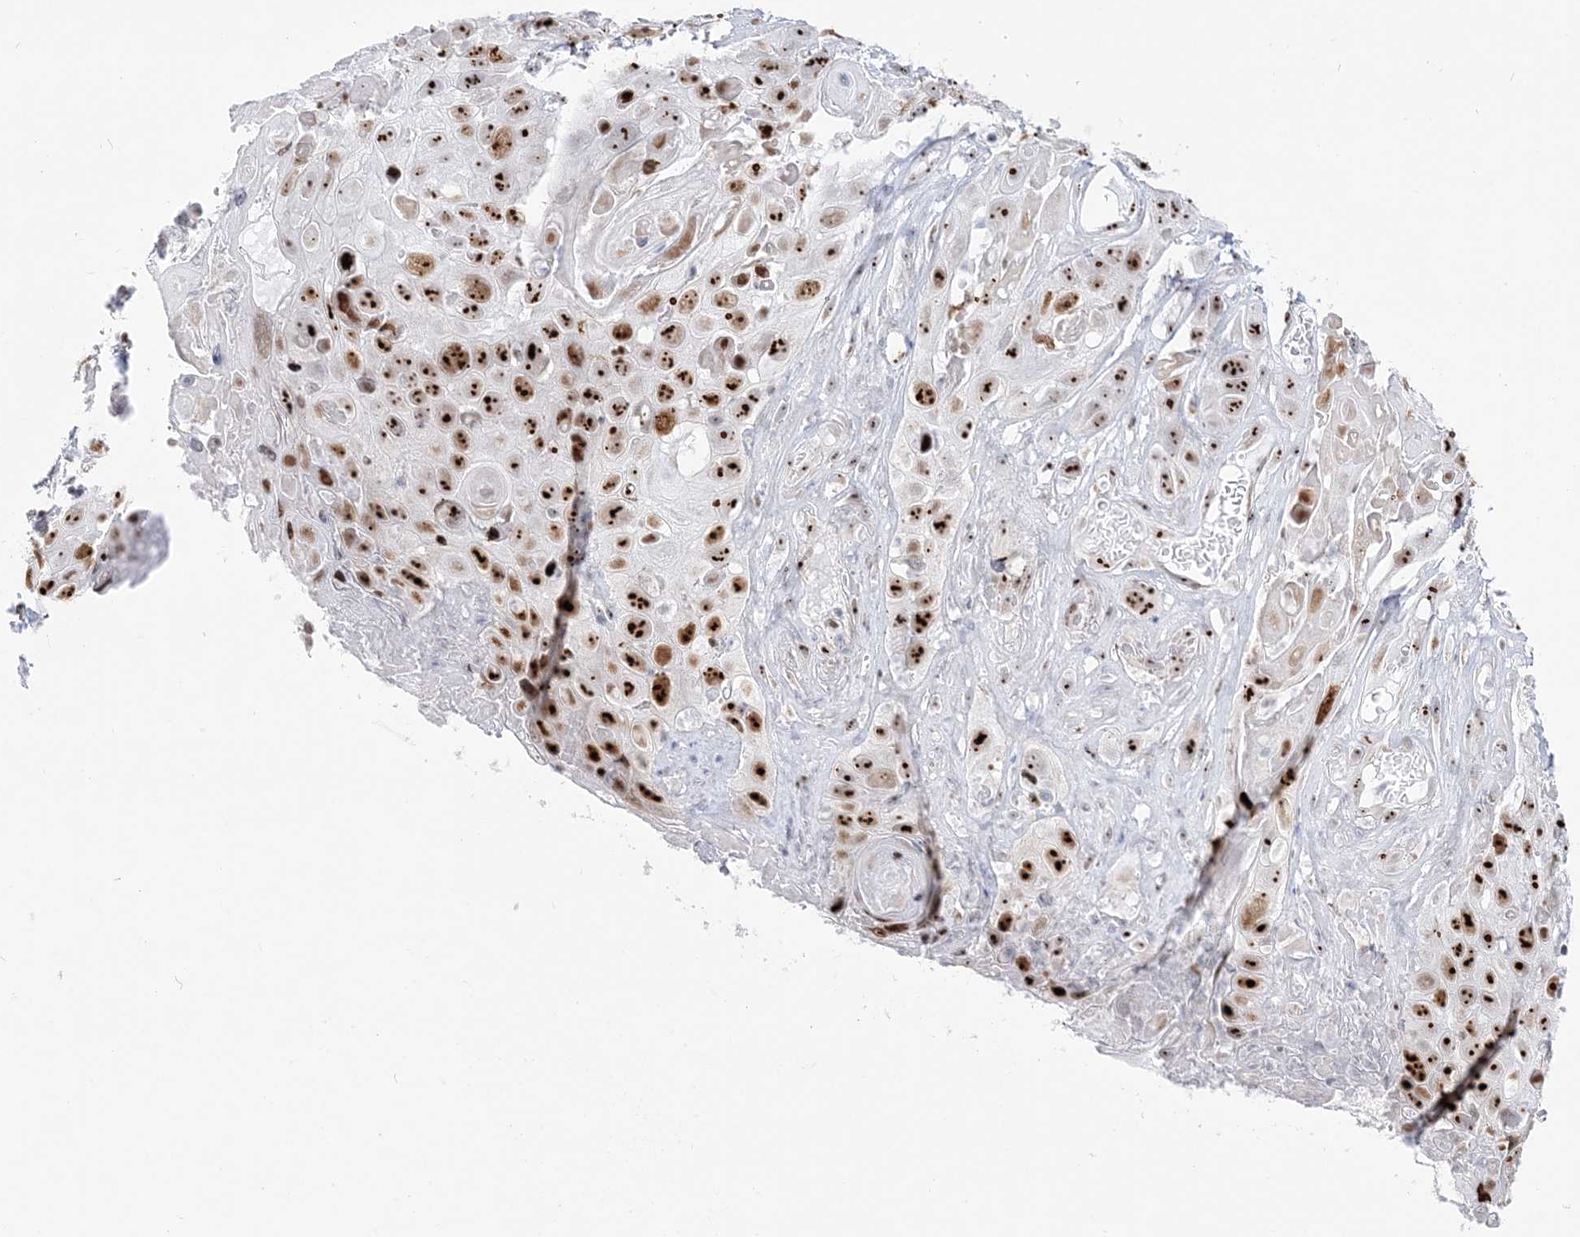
{"staining": {"intensity": "strong", "quantity": ">75%", "location": "nuclear"}, "tissue": "skin cancer", "cell_type": "Tumor cells", "image_type": "cancer", "snomed": [{"axis": "morphology", "description": "Squamous cell carcinoma, NOS"}, {"axis": "topography", "description": "Skin"}], "caption": "Immunohistochemical staining of human squamous cell carcinoma (skin) demonstrates high levels of strong nuclear protein staining in about >75% of tumor cells. Using DAB (3,3'-diaminobenzidine) (brown) and hematoxylin (blue) stains, captured at high magnification using brightfield microscopy.", "gene": "DDX21", "patient": {"sex": "male", "age": 55}}